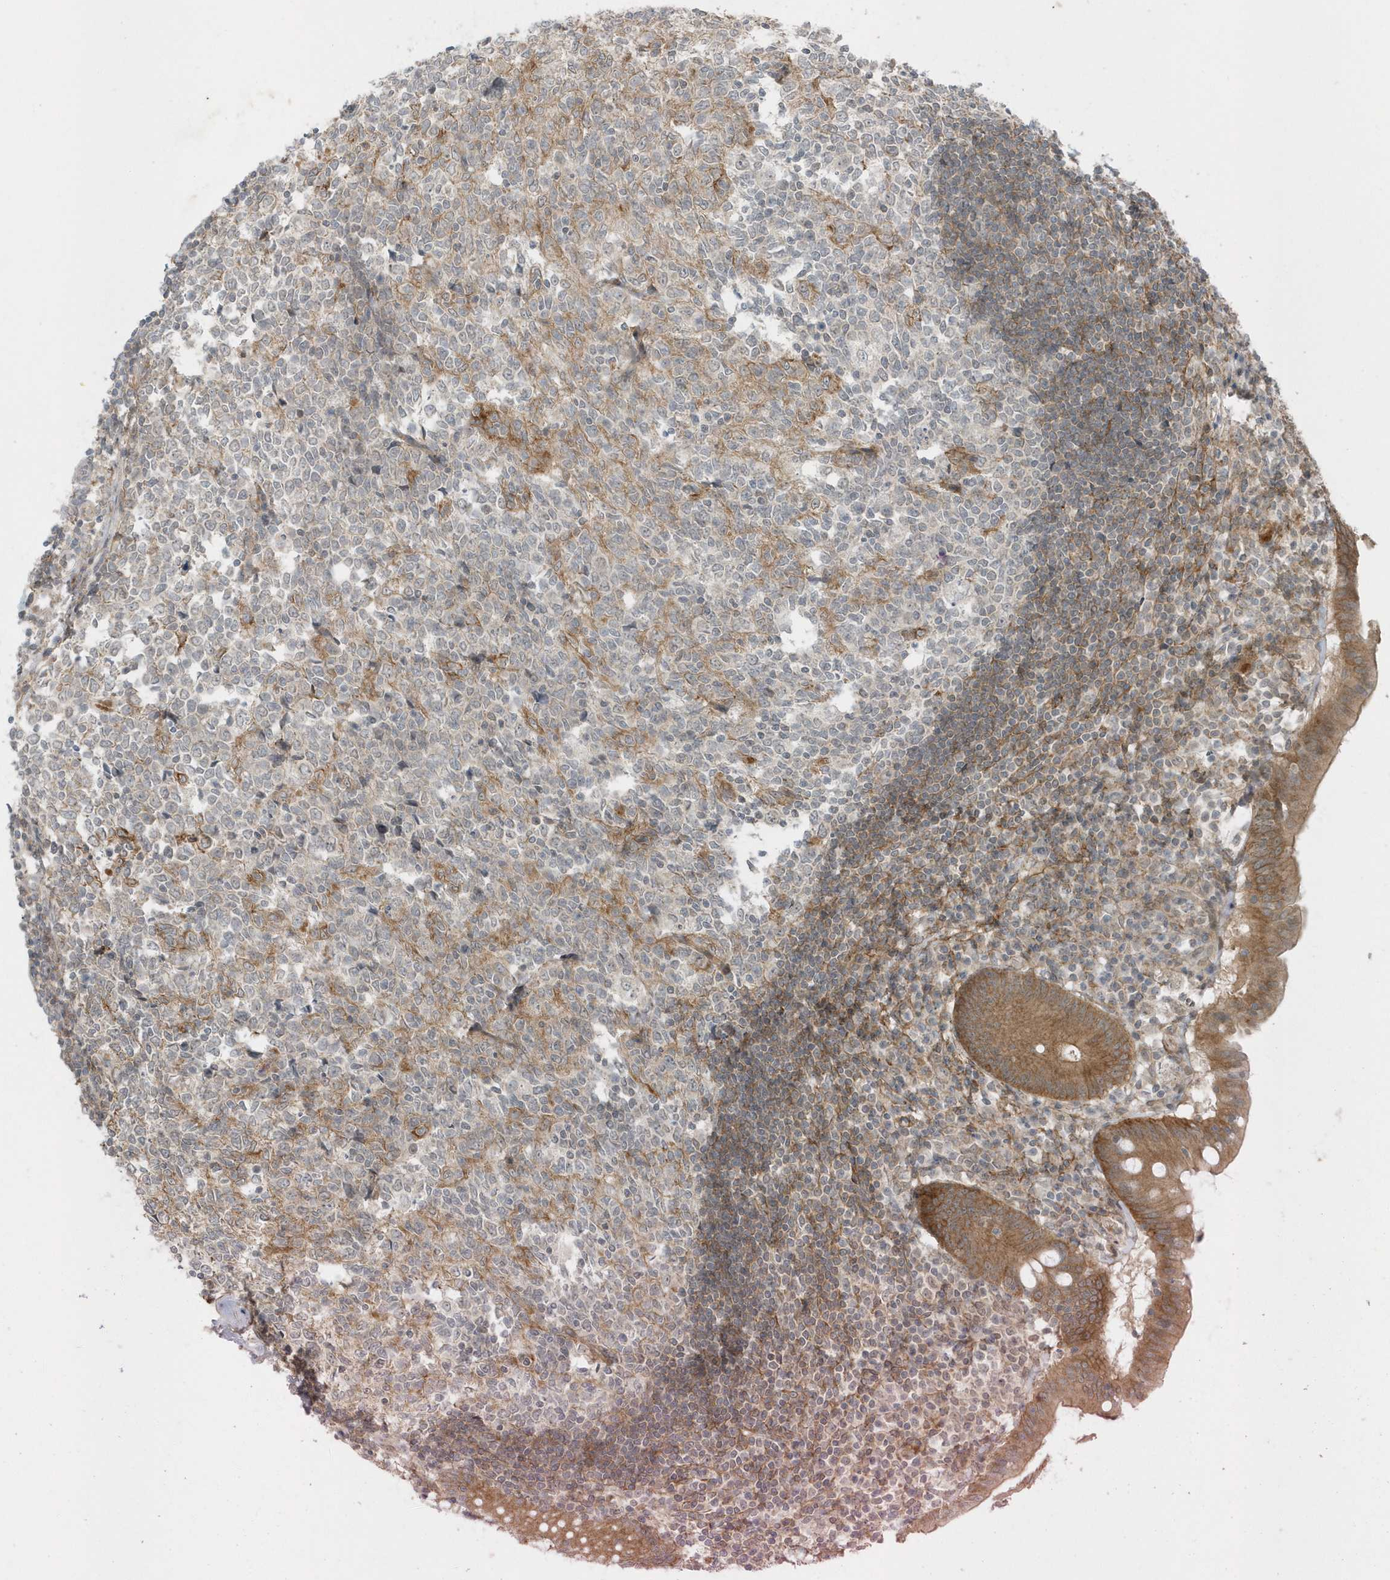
{"staining": {"intensity": "moderate", "quantity": ">75%", "location": "cytoplasmic/membranous"}, "tissue": "appendix", "cell_type": "Glandular cells", "image_type": "normal", "snomed": [{"axis": "morphology", "description": "Normal tissue, NOS"}, {"axis": "topography", "description": "Appendix"}], "caption": "Immunohistochemistry image of normal human appendix stained for a protein (brown), which demonstrates medium levels of moderate cytoplasmic/membranous staining in about >75% of glandular cells.", "gene": "PARD3B", "patient": {"sex": "female", "age": 54}}